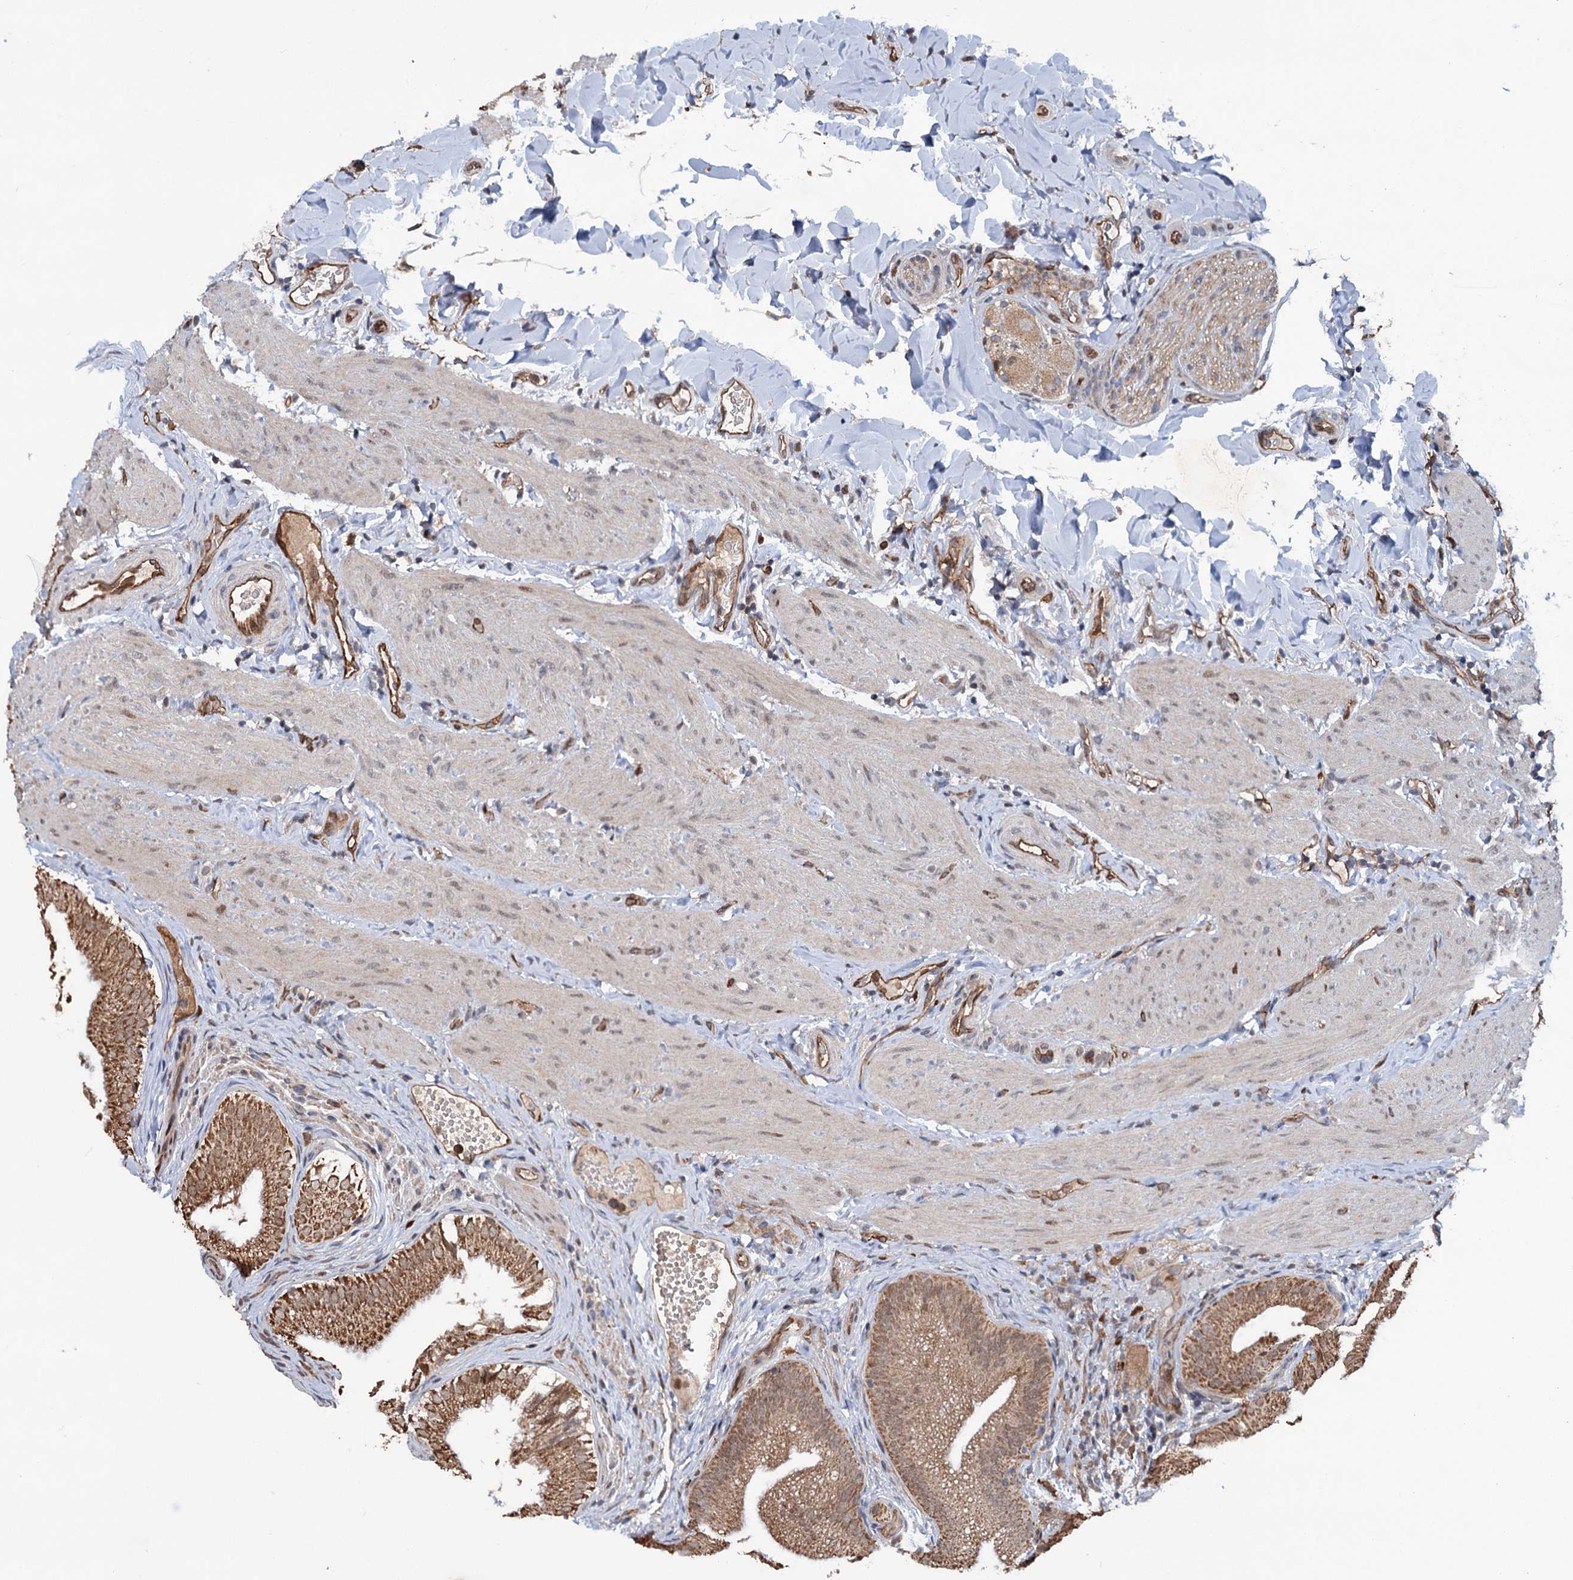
{"staining": {"intensity": "moderate", "quantity": ">75%", "location": "cytoplasmic/membranous"}, "tissue": "gallbladder", "cell_type": "Glandular cells", "image_type": "normal", "snomed": [{"axis": "morphology", "description": "Normal tissue, NOS"}, {"axis": "topography", "description": "Gallbladder"}], "caption": "A histopathology image of gallbladder stained for a protein shows moderate cytoplasmic/membranous brown staining in glandular cells. (DAB (3,3'-diaminobenzidine) IHC with brightfield microscopy, high magnification).", "gene": "NCAPD2", "patient": {"sex": "female", "age": 30}}